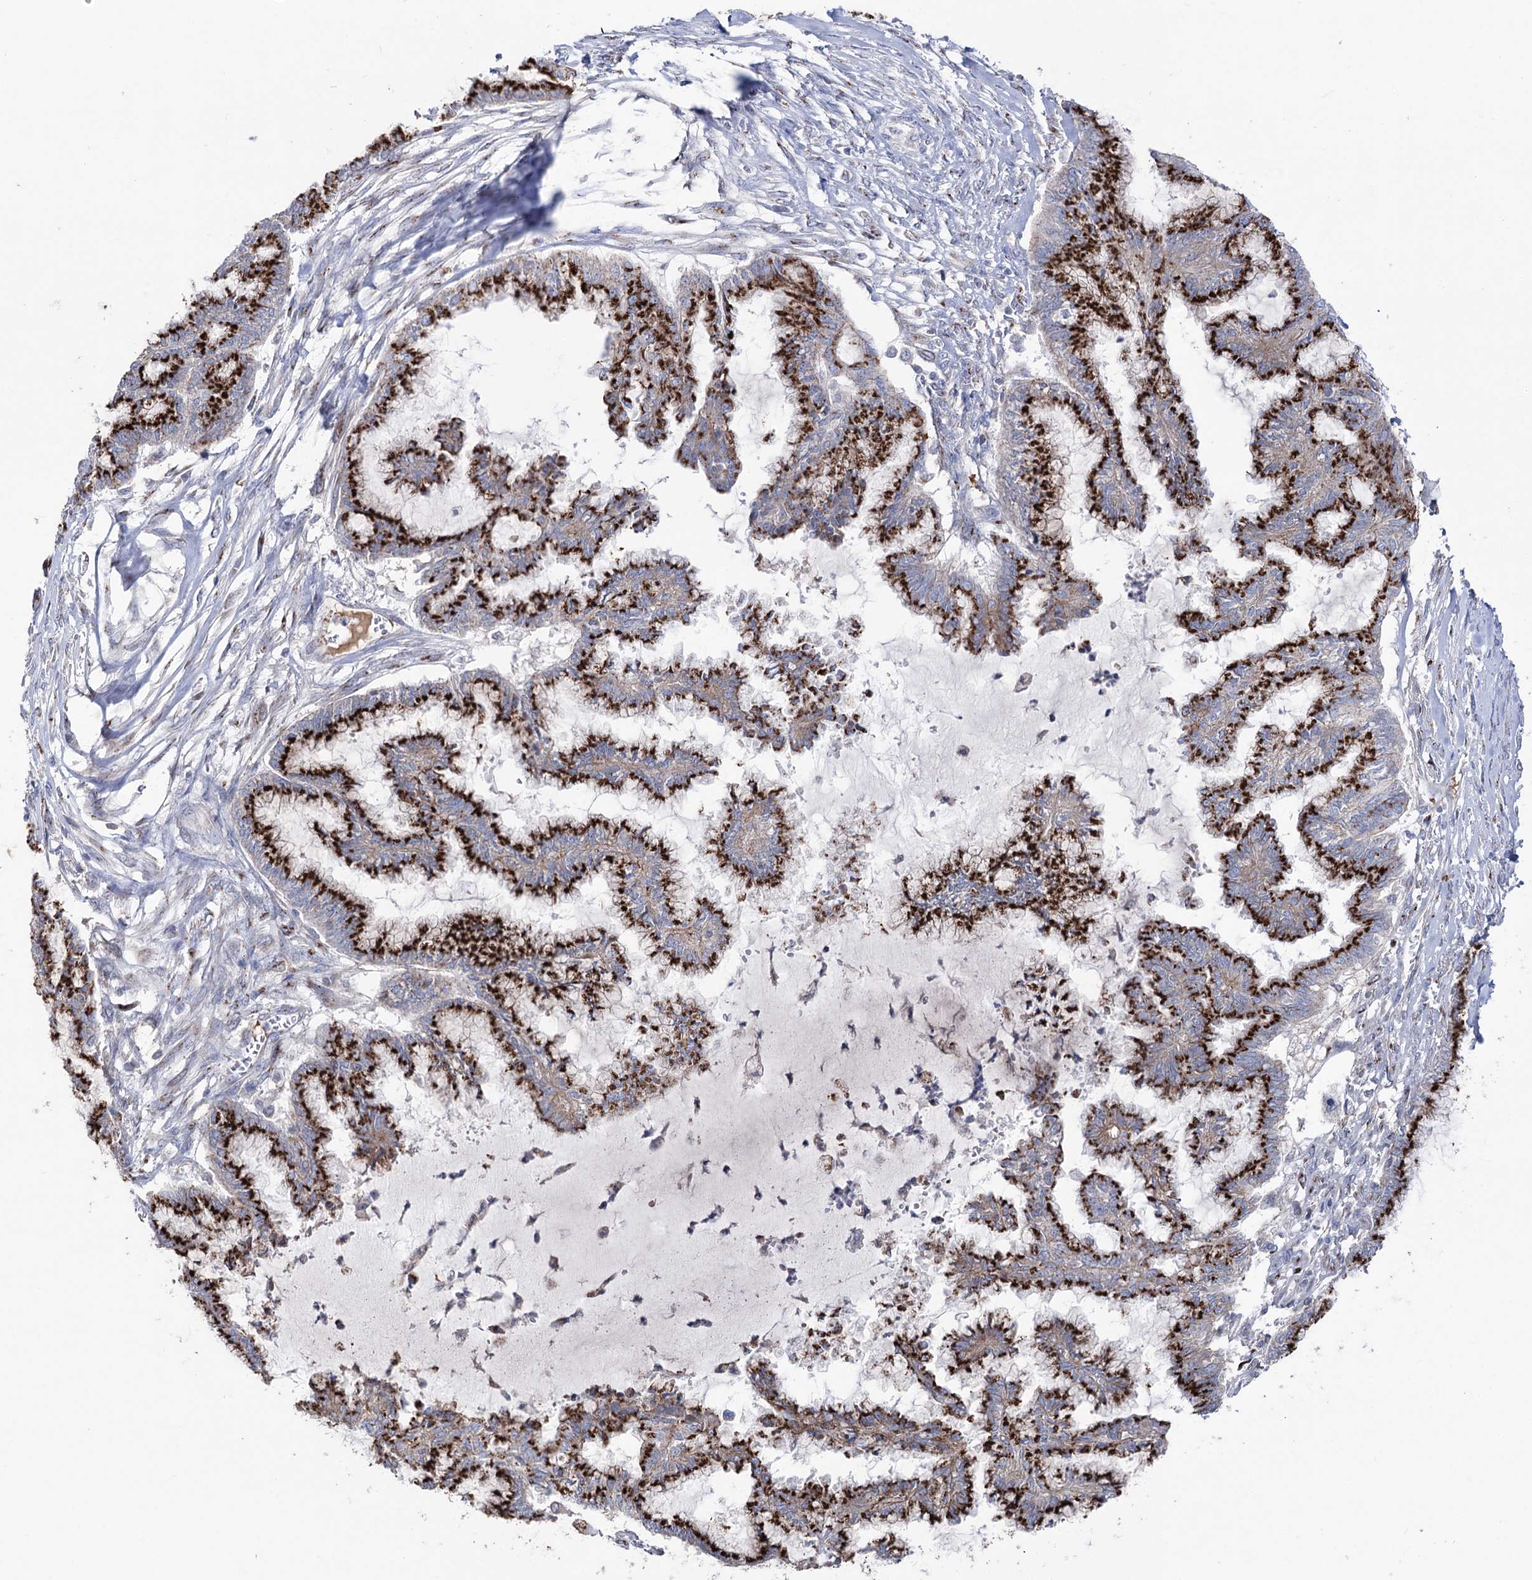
{"staining": {"intensity": "strong", "quantity": ">75%", "location": "cytoplasmic/membranous"}, "tissue": "endometrial cancer", "cell_type": "Tumor cells", "image_type": "cancer", "snomed": [{"axis": "morphology", "description": "Adenocarcinoma, NOS"}, {"axis": "topography", "description": "Endometrium"}], "caption": "The immunohistochemical stain highlights strong cytoplasmic/membranous positivity in tumor cells of adenocarcinoma (endometrial) tissue.", "gene": "ARHGAP20", "patient": {"sex": "female", "age": 86}}